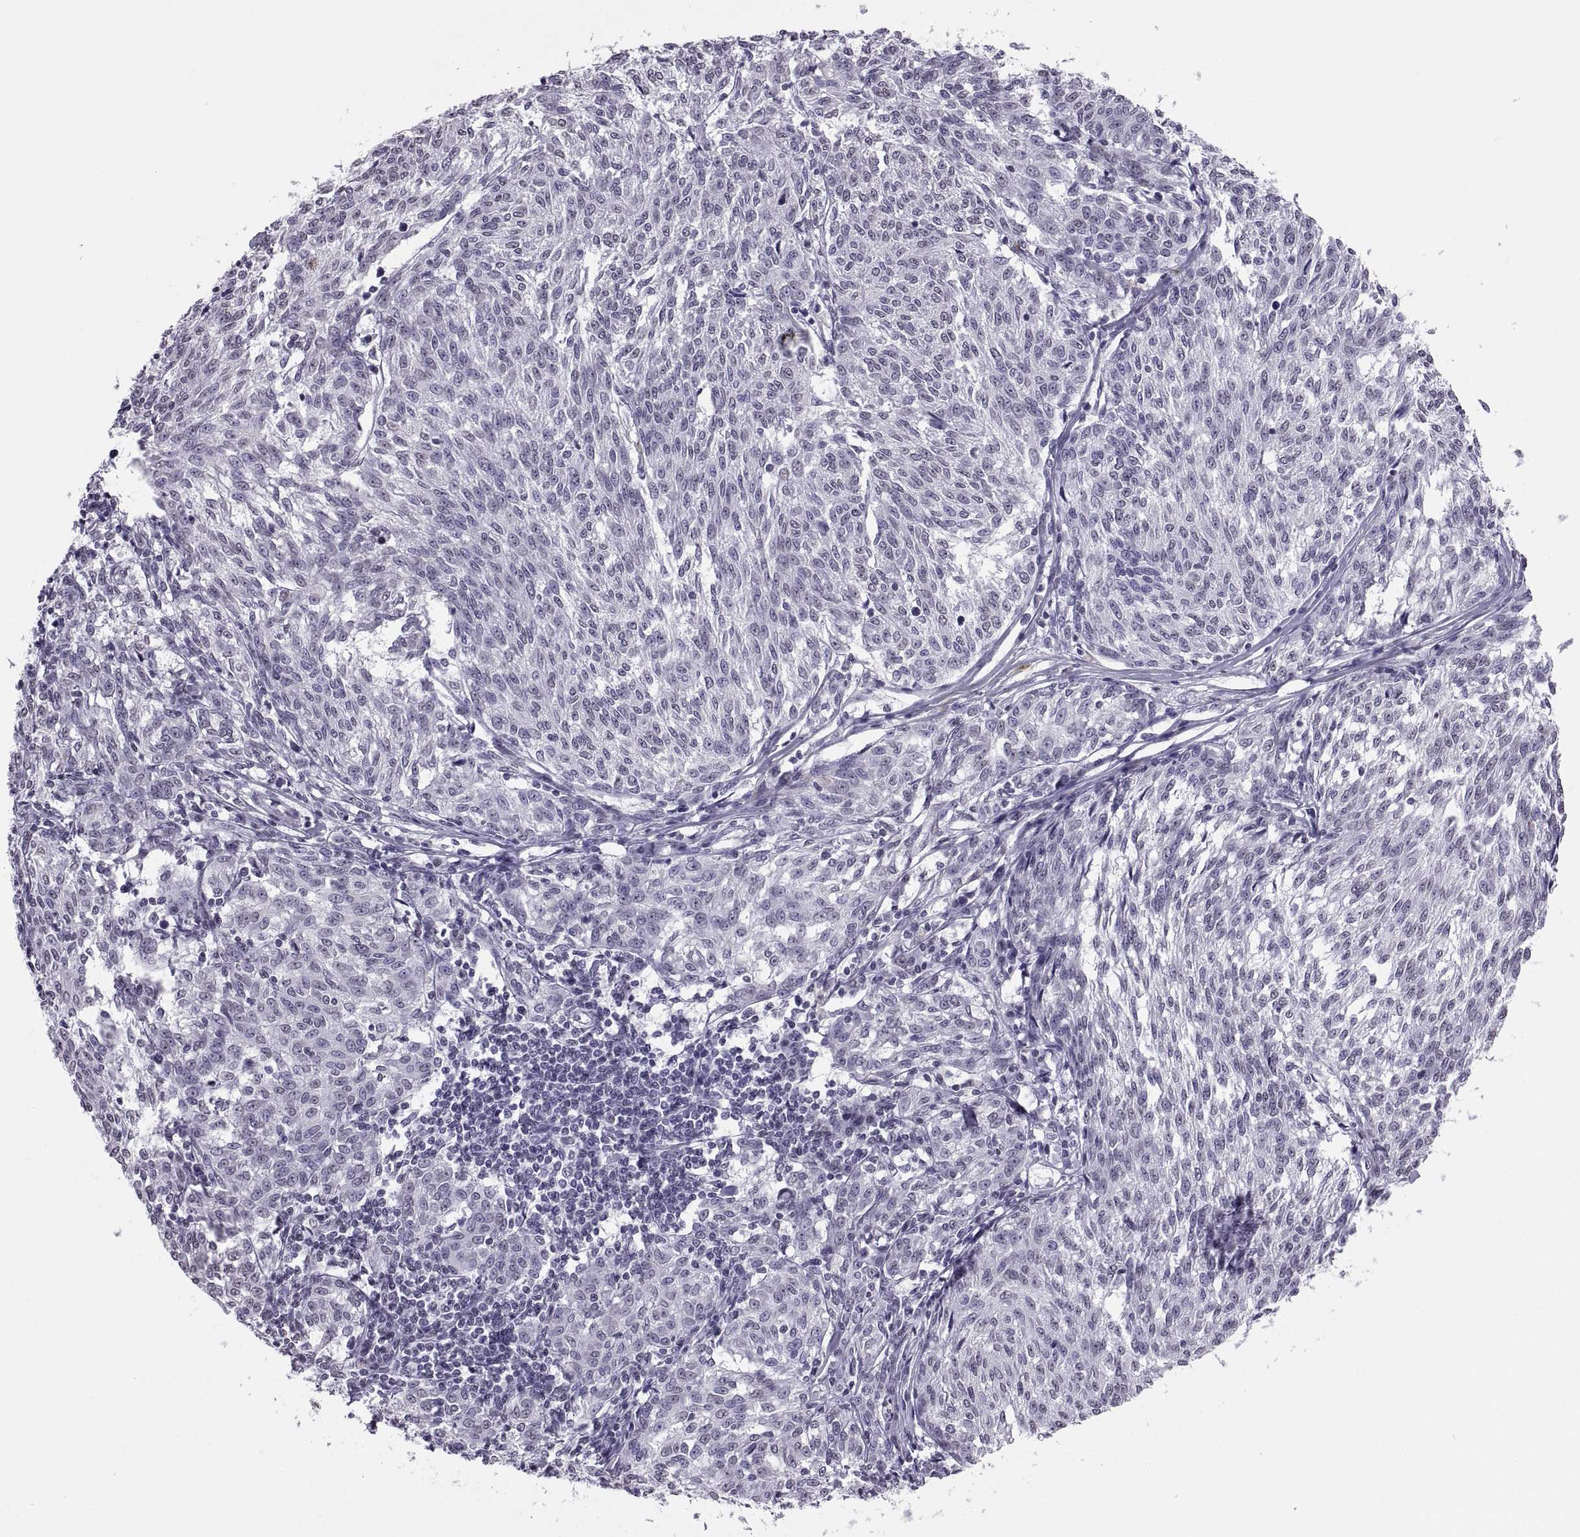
{"staining": {"intensity": "negative", "quantity": "none", "location": "none"}, "tissue": "melanoma", "cell_type": "Tumor cells", "image_type": "cancer", "snomed": [{"axis": "morphology", "description": "Malignant melanoma, NOS"}, {"axis": "topography", "description": "Skin"}], "caption": "Immunohistochemical staining of human malignant melanoma displays no significant expression in tumor cells.", "gene": "CARTPT", "patient": {"sex": "female", "age": 72}}